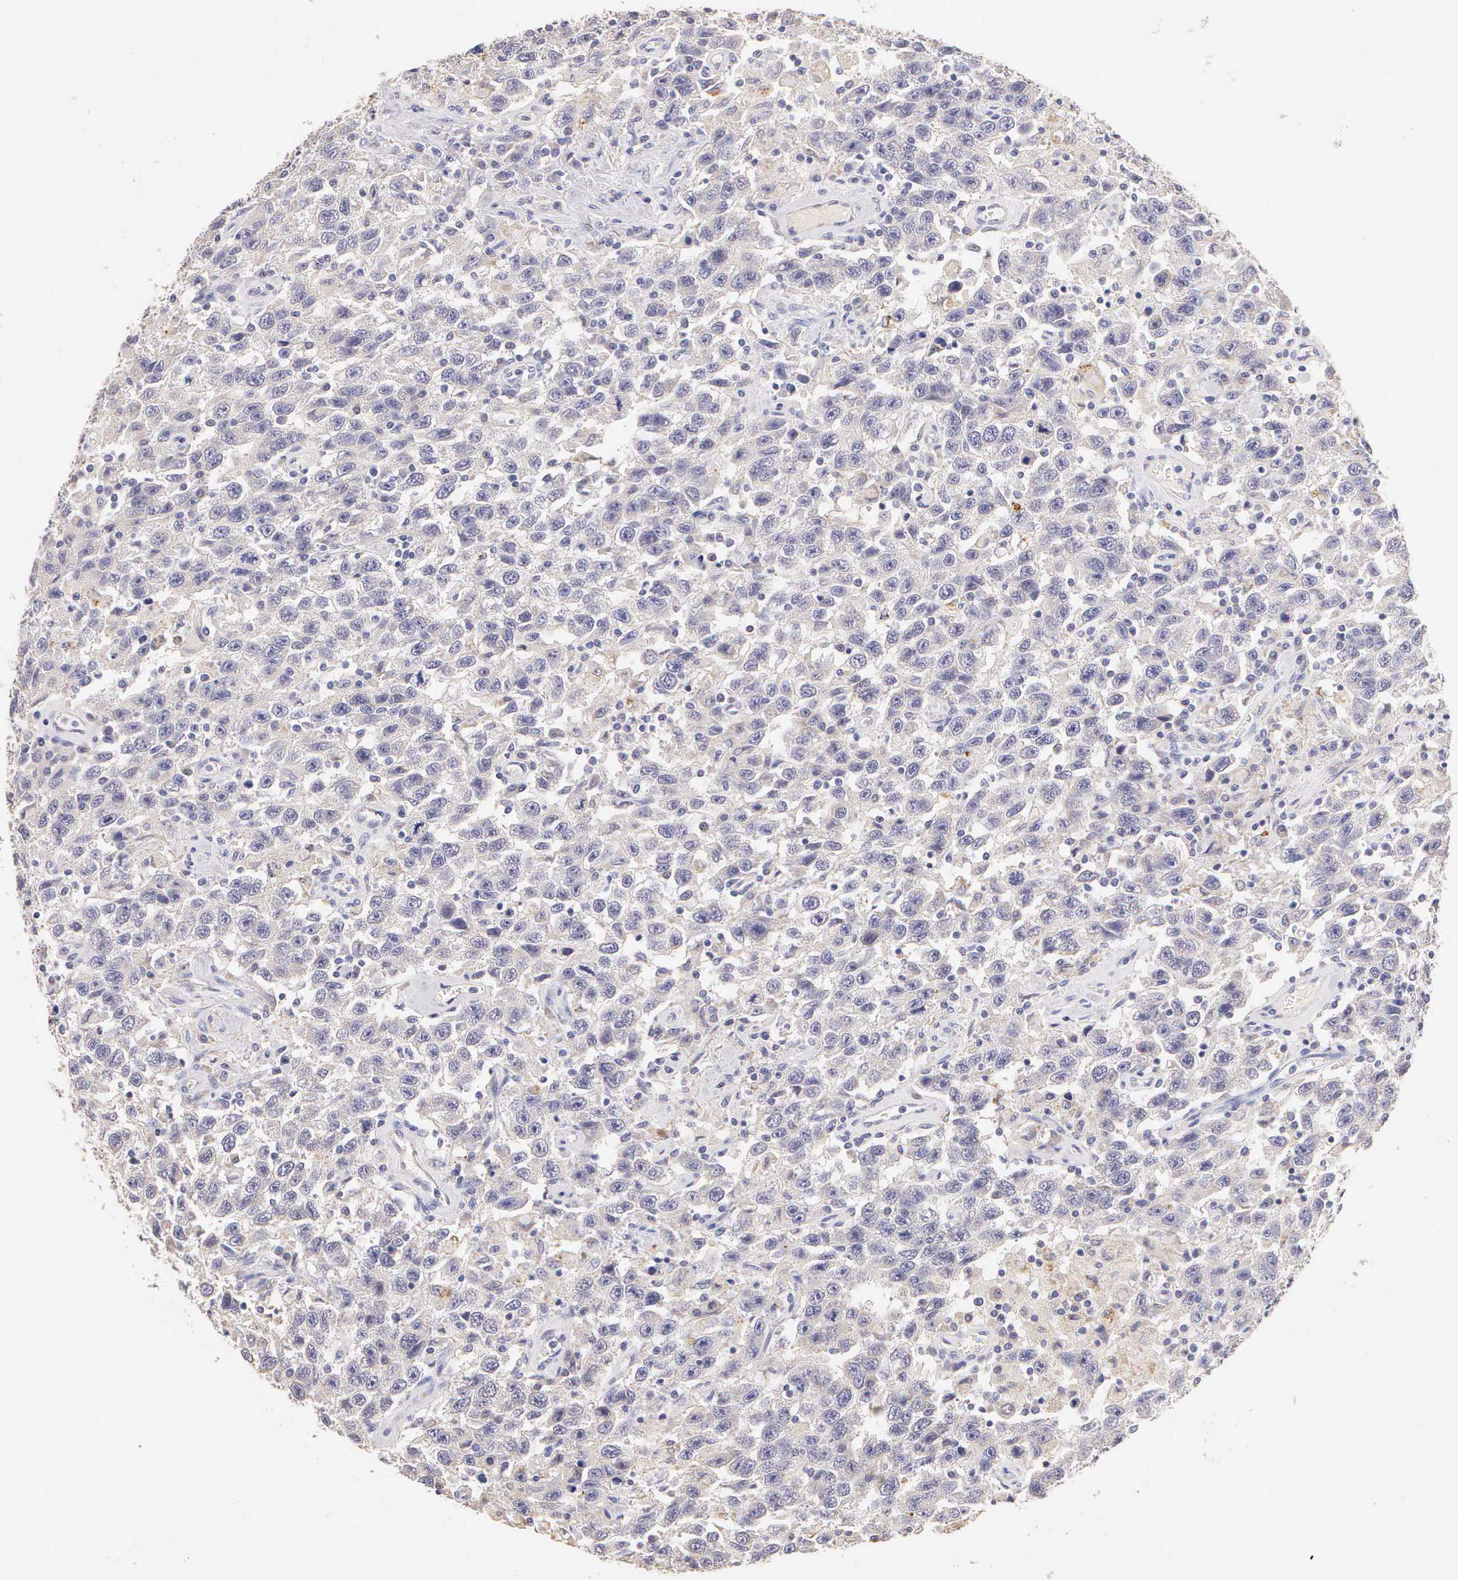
{"staining": {"intensity": "negative", "quantity": "none", "location": "none"}, "tissue": "testis cancer", "cell_type": "Tumor cells", "image_type": "cancer", "snomed": [{"axis": "morphology", "description": "Seminoma, NOS"}, {"axis": "topography", "description": "Testis"}], "caption": "Human testis cancer (seminoma) stained for a protein using IHC exhibits no positivity in tumor cells.", "gene": "ESR1", "patient": {"sex": "male", "age": 41}}